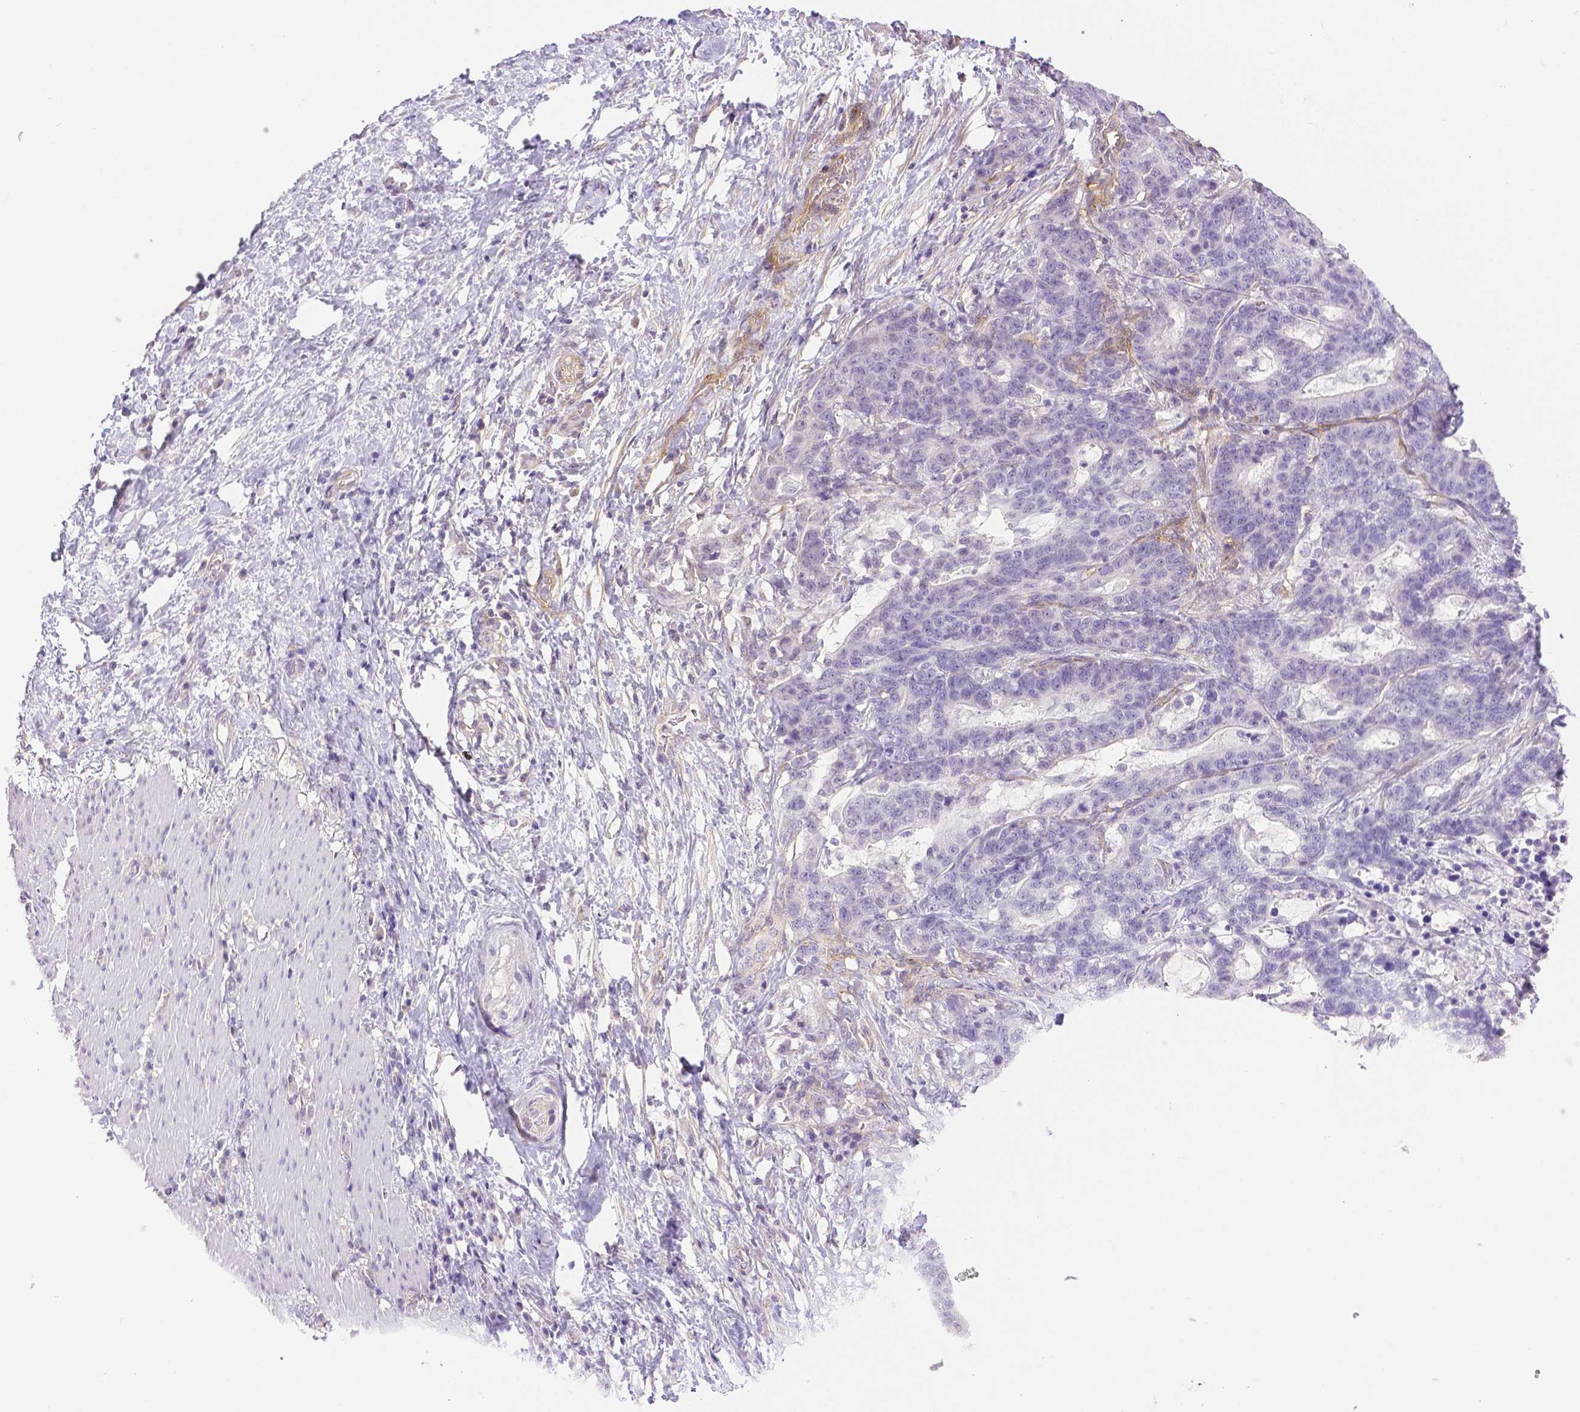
{"staining": {"intensity": "negative", "quantity": "none", "location": "none"}, "tissue": "stomach cancer", "cell_type": "Tumor cells", "image_type": "cancer", "snomed": [{"axis": "morphology", "description": "Normal tissue, NOS"}, {"axis": "morphology", "description": "Adenocarcinoma, NOS"}, {"axis": "topography", "description": "Stomach"}], "caption": "Micrograph shows no protein positivity in tumor cells of adenocarcinoma (stomach) tissue.", "gene": "THY1", "patient": {"sex": "female", "age": 64}}